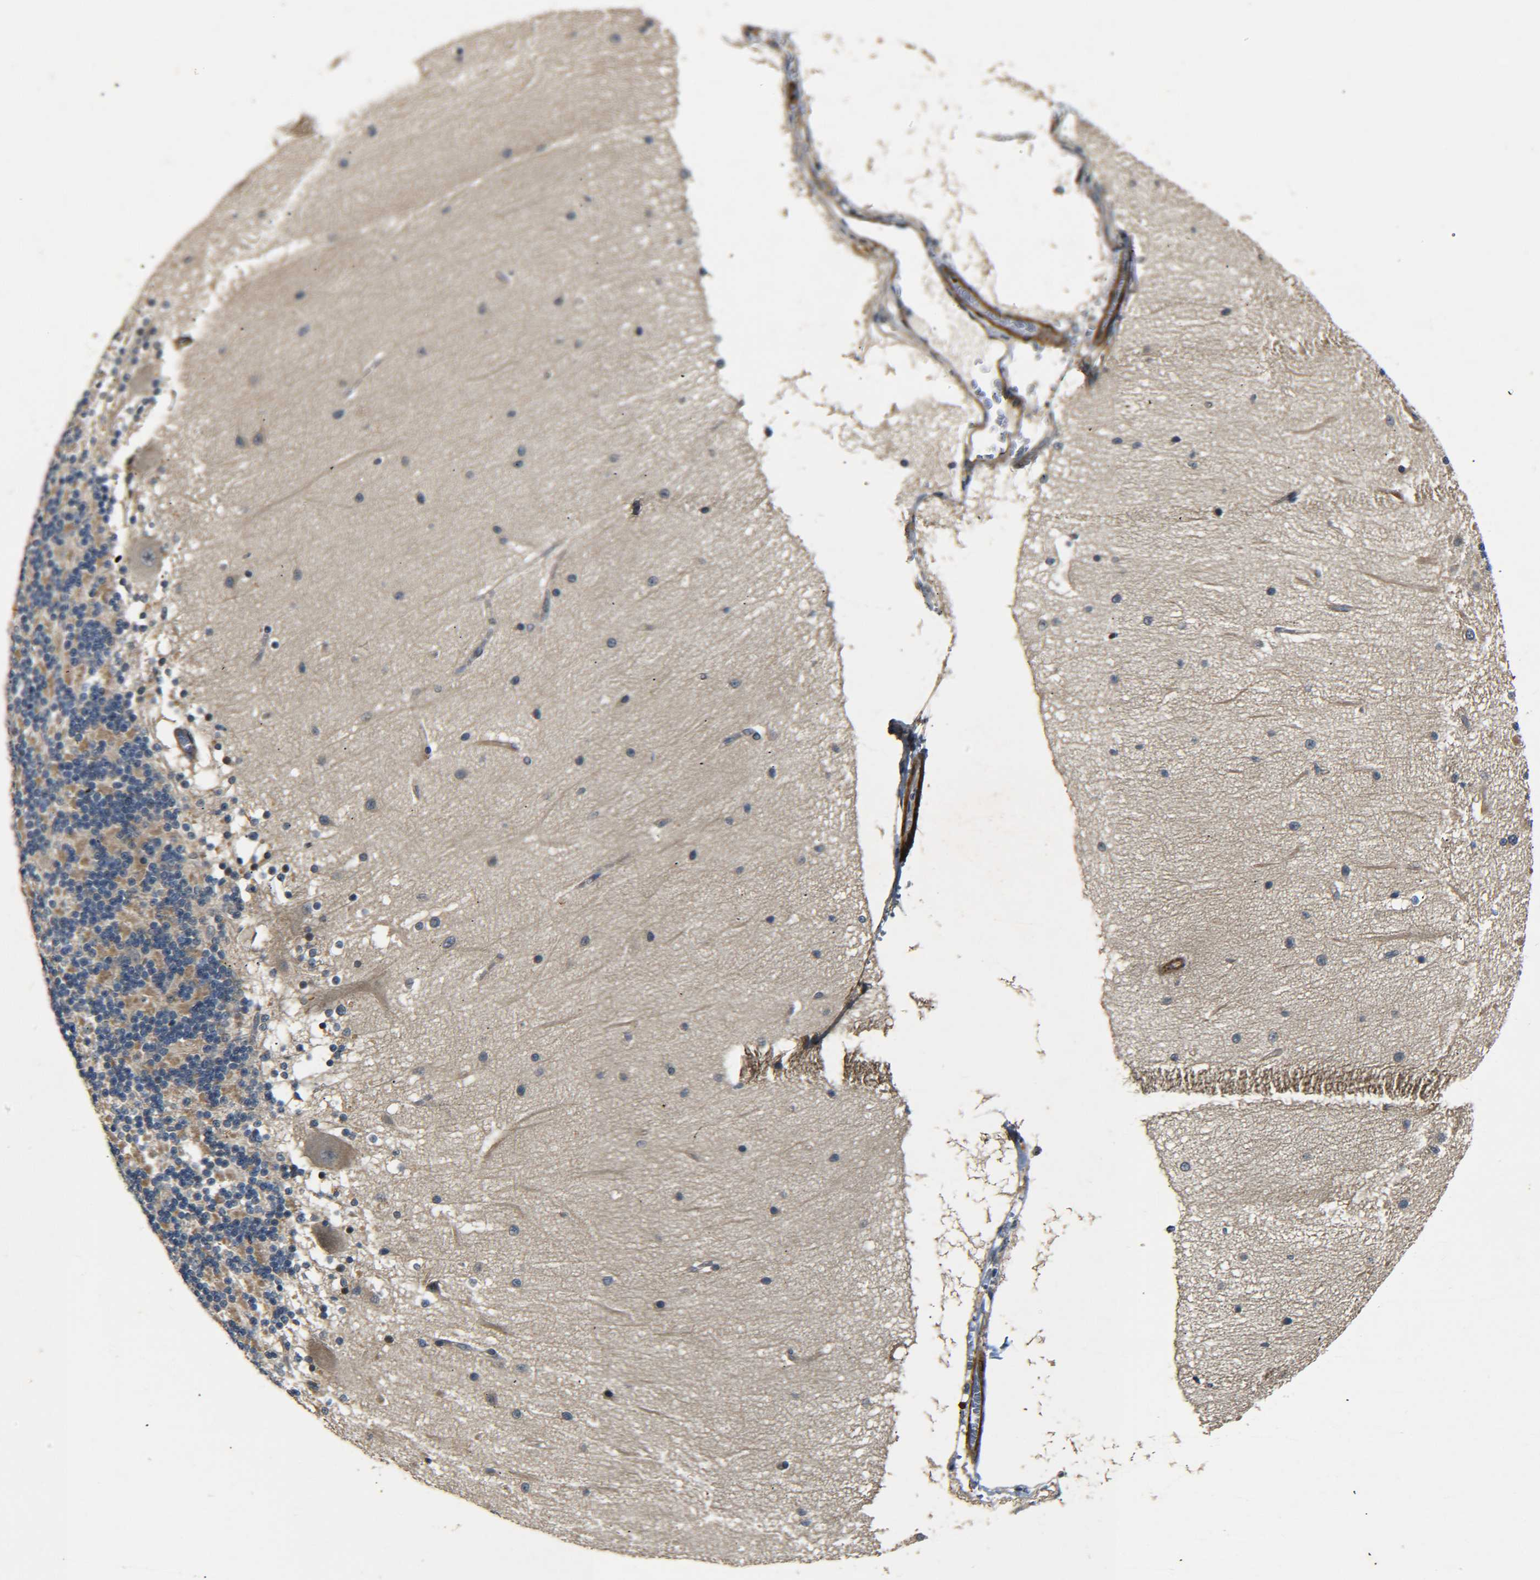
{"staining": {"intensity": "moderate", "quantity": "25%-75%", "location": "cytoplasmic/membranous"}, "tissue": "cerebellum", "cell_type": "Cells in granular layer", "image_type": "normal", "snomed": [{"axis": "morphology", "description": "Normal tissue, NOS"}, {"axis": "topography", "description": "Cerebellum"}], "caption": "Cerebellum stained for a protein shows moderate cytoplasmic/membranous positivity in cells in granular layer. The staining was performed using DAB, with brown indicating positive protein expression. Nuclei are stained blue with hematoxylin.", "gene": "MEIS1", "patient": {"sex": "female", "age": 54}}